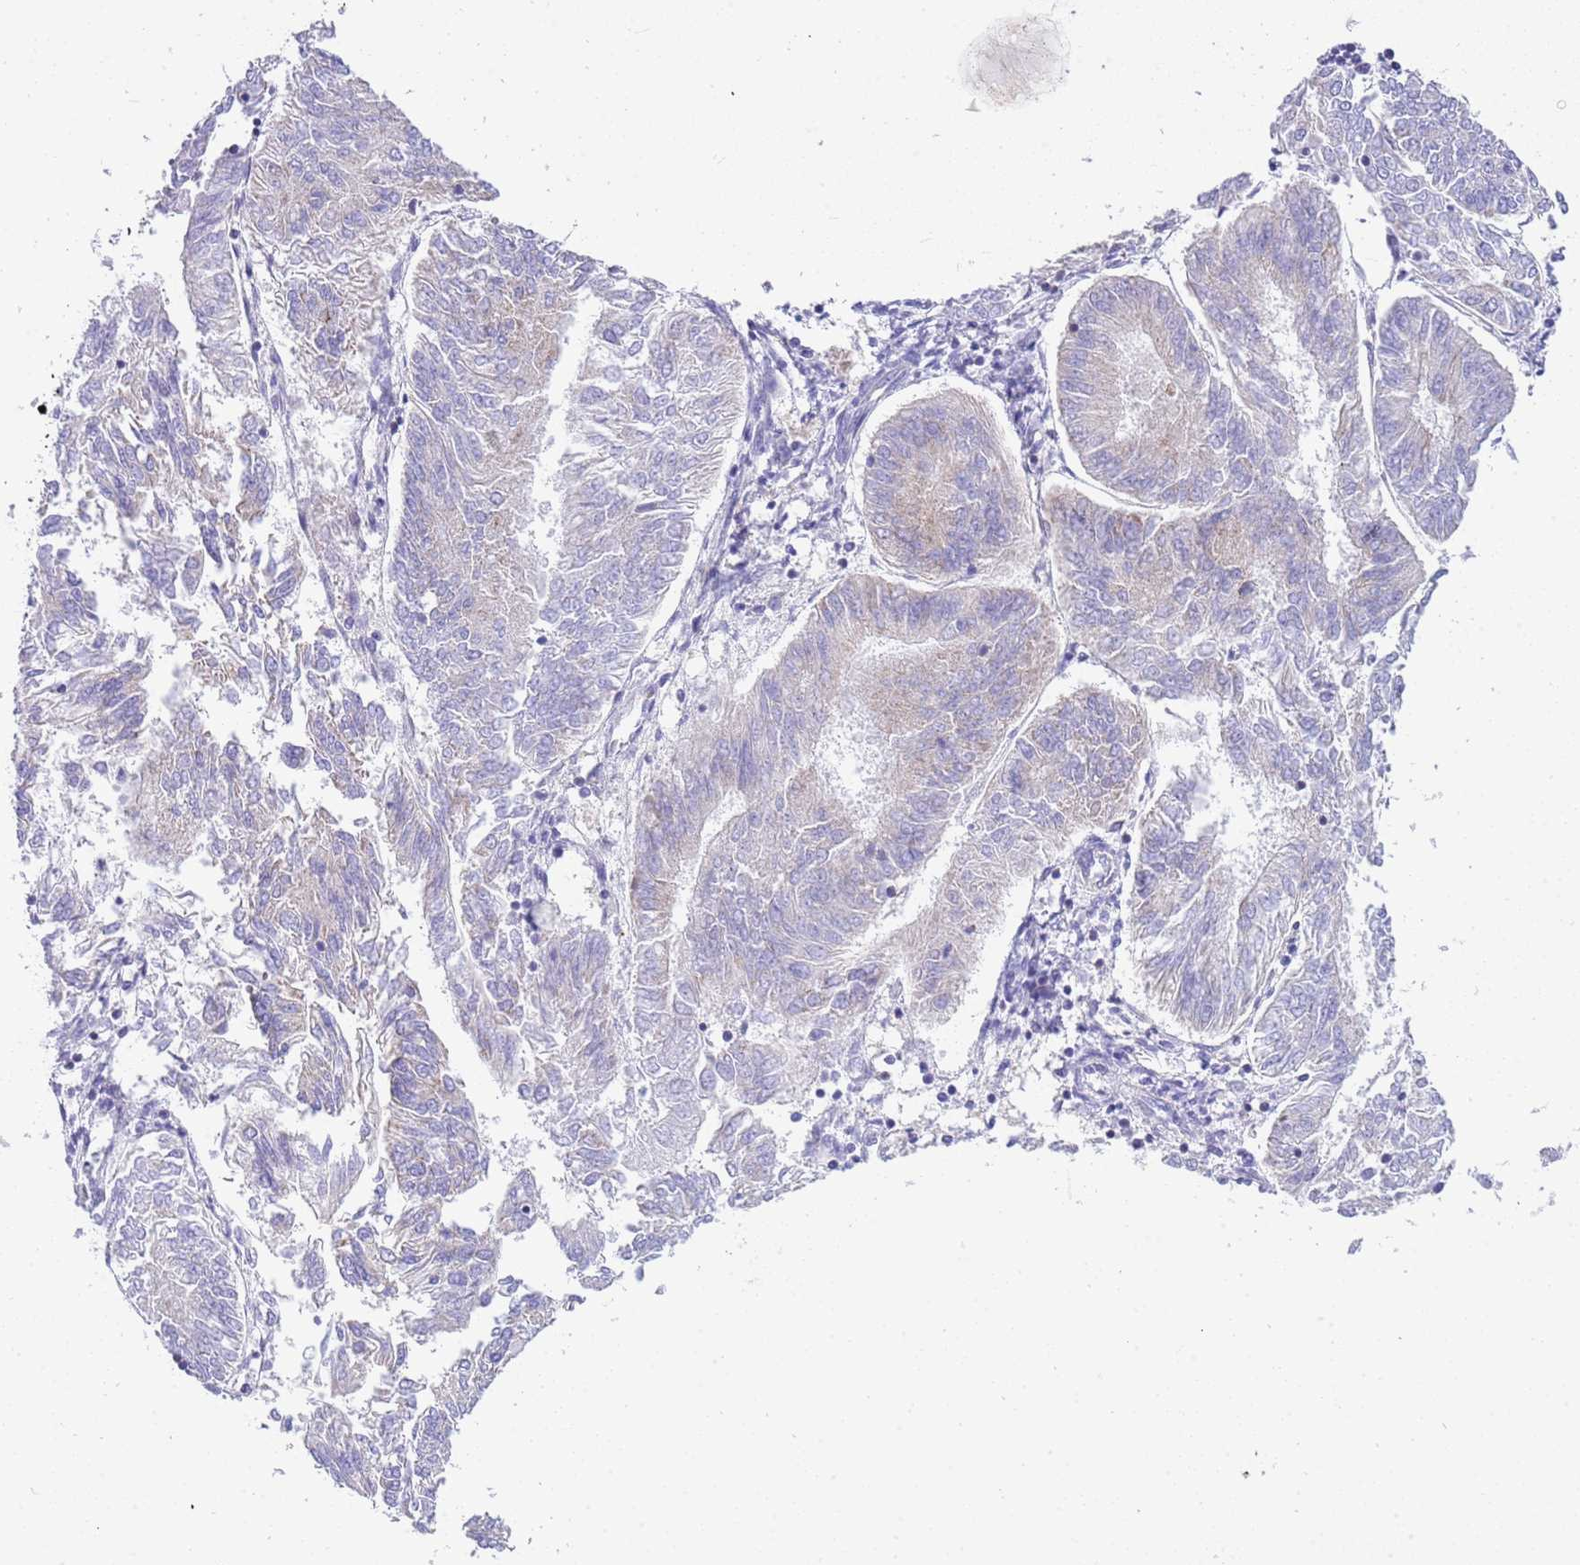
{"staining": {"intensity": "negative", "quantity": "none", "location": "none"}, "tissue": "endometrial cancer", "cell_type": "Tumor cells", "image_type": "cancer", "snomed": [{"axis": "morphology", "description": "Adenocarcinoma, NOS"}, {"axis": "topography", "description": "Endometrium"}], "caption": "IHC of endometrial adenocarcinoma exhibits no expression in tumor cells. (DAB immunohistochemistry visualized using brightfield microscopy, high magnification).", "gene": "SUCLG2", "patient": {"sex": "female", "age": 58}}